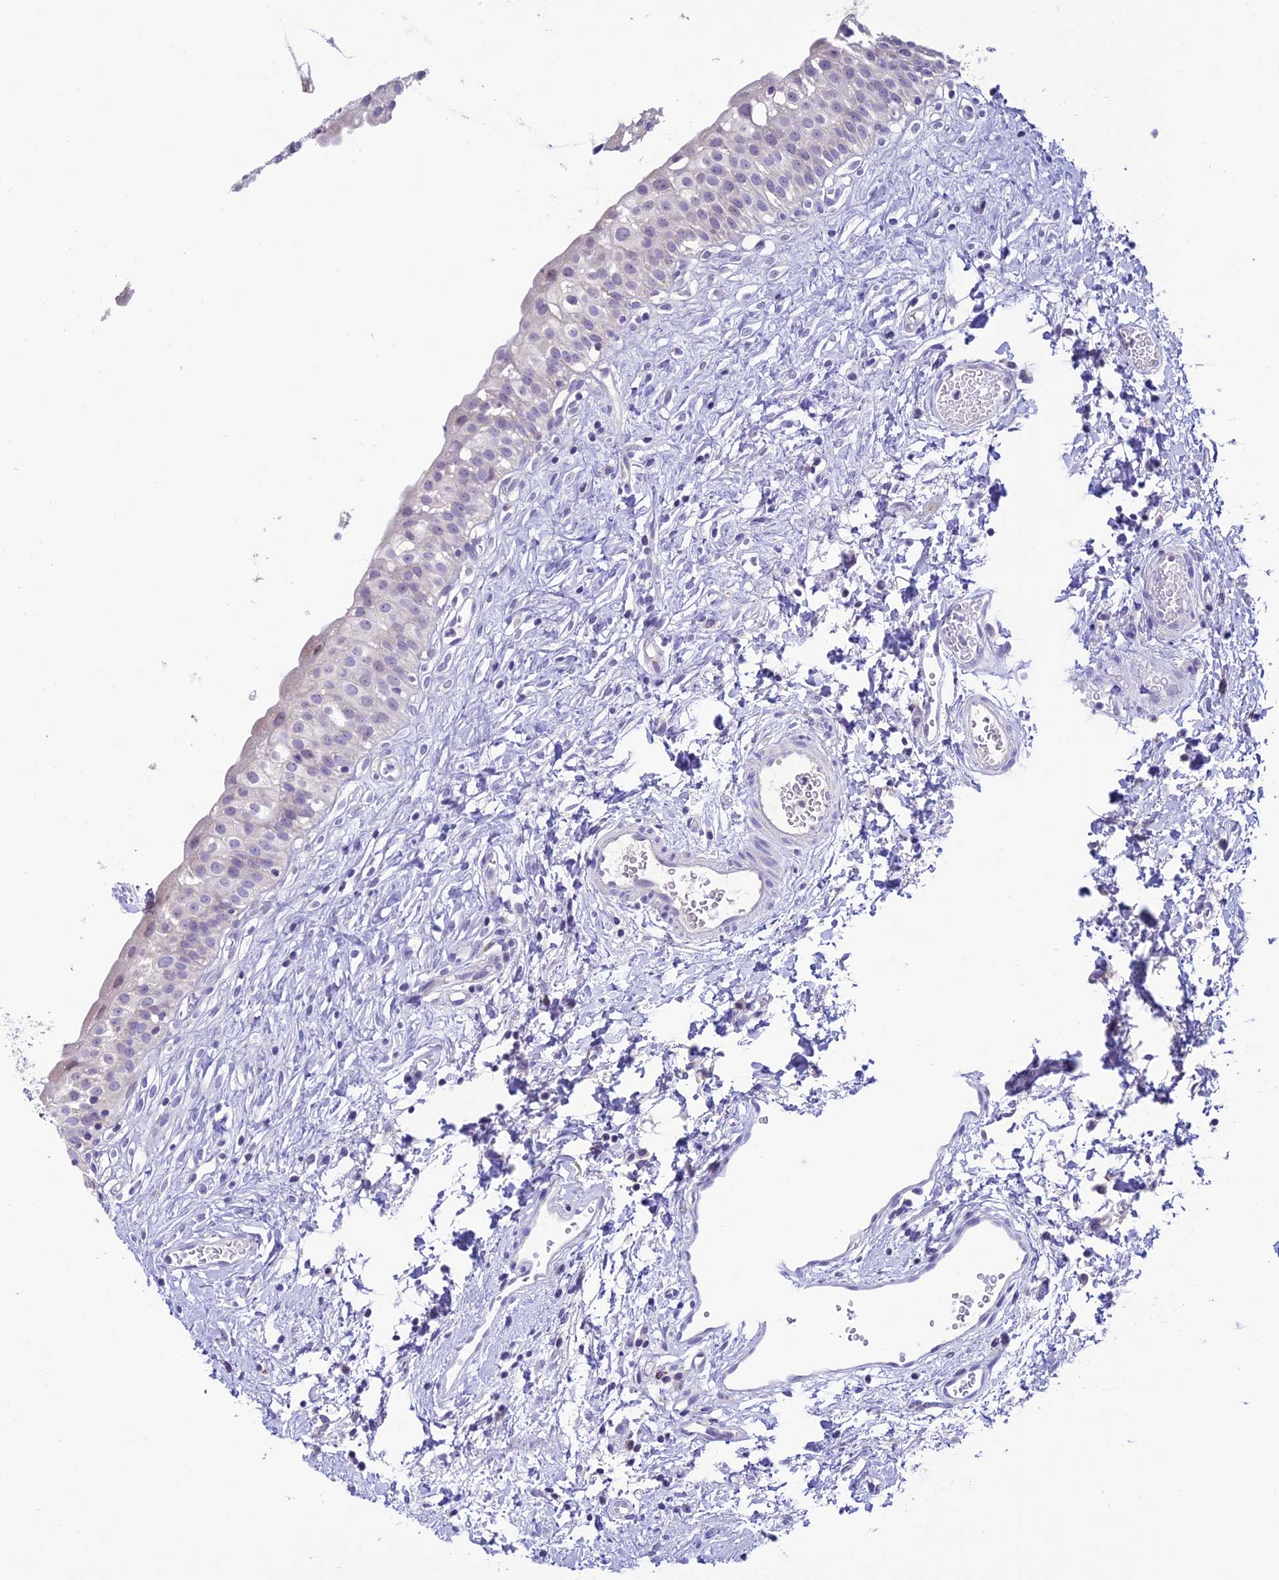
{"staining": {"intensity": "negative", "quantity": "none", "location": "none"}, "tissue": "urinary bladder", "cell_type": "Urothelial cells", "image_type": "normal", "snomed": [{"axis": "morphology", "description": "Normal tissue, NOS"}, {"axis": "topography", "description": "Urinary bladder"}], "caption": "IHC of benign human urinary bladder displays no staining in urothelial cells. Nuclei are stained in blue.", "gene": "SLC10A1", "patient": {"sex": "male", "age": 51}}